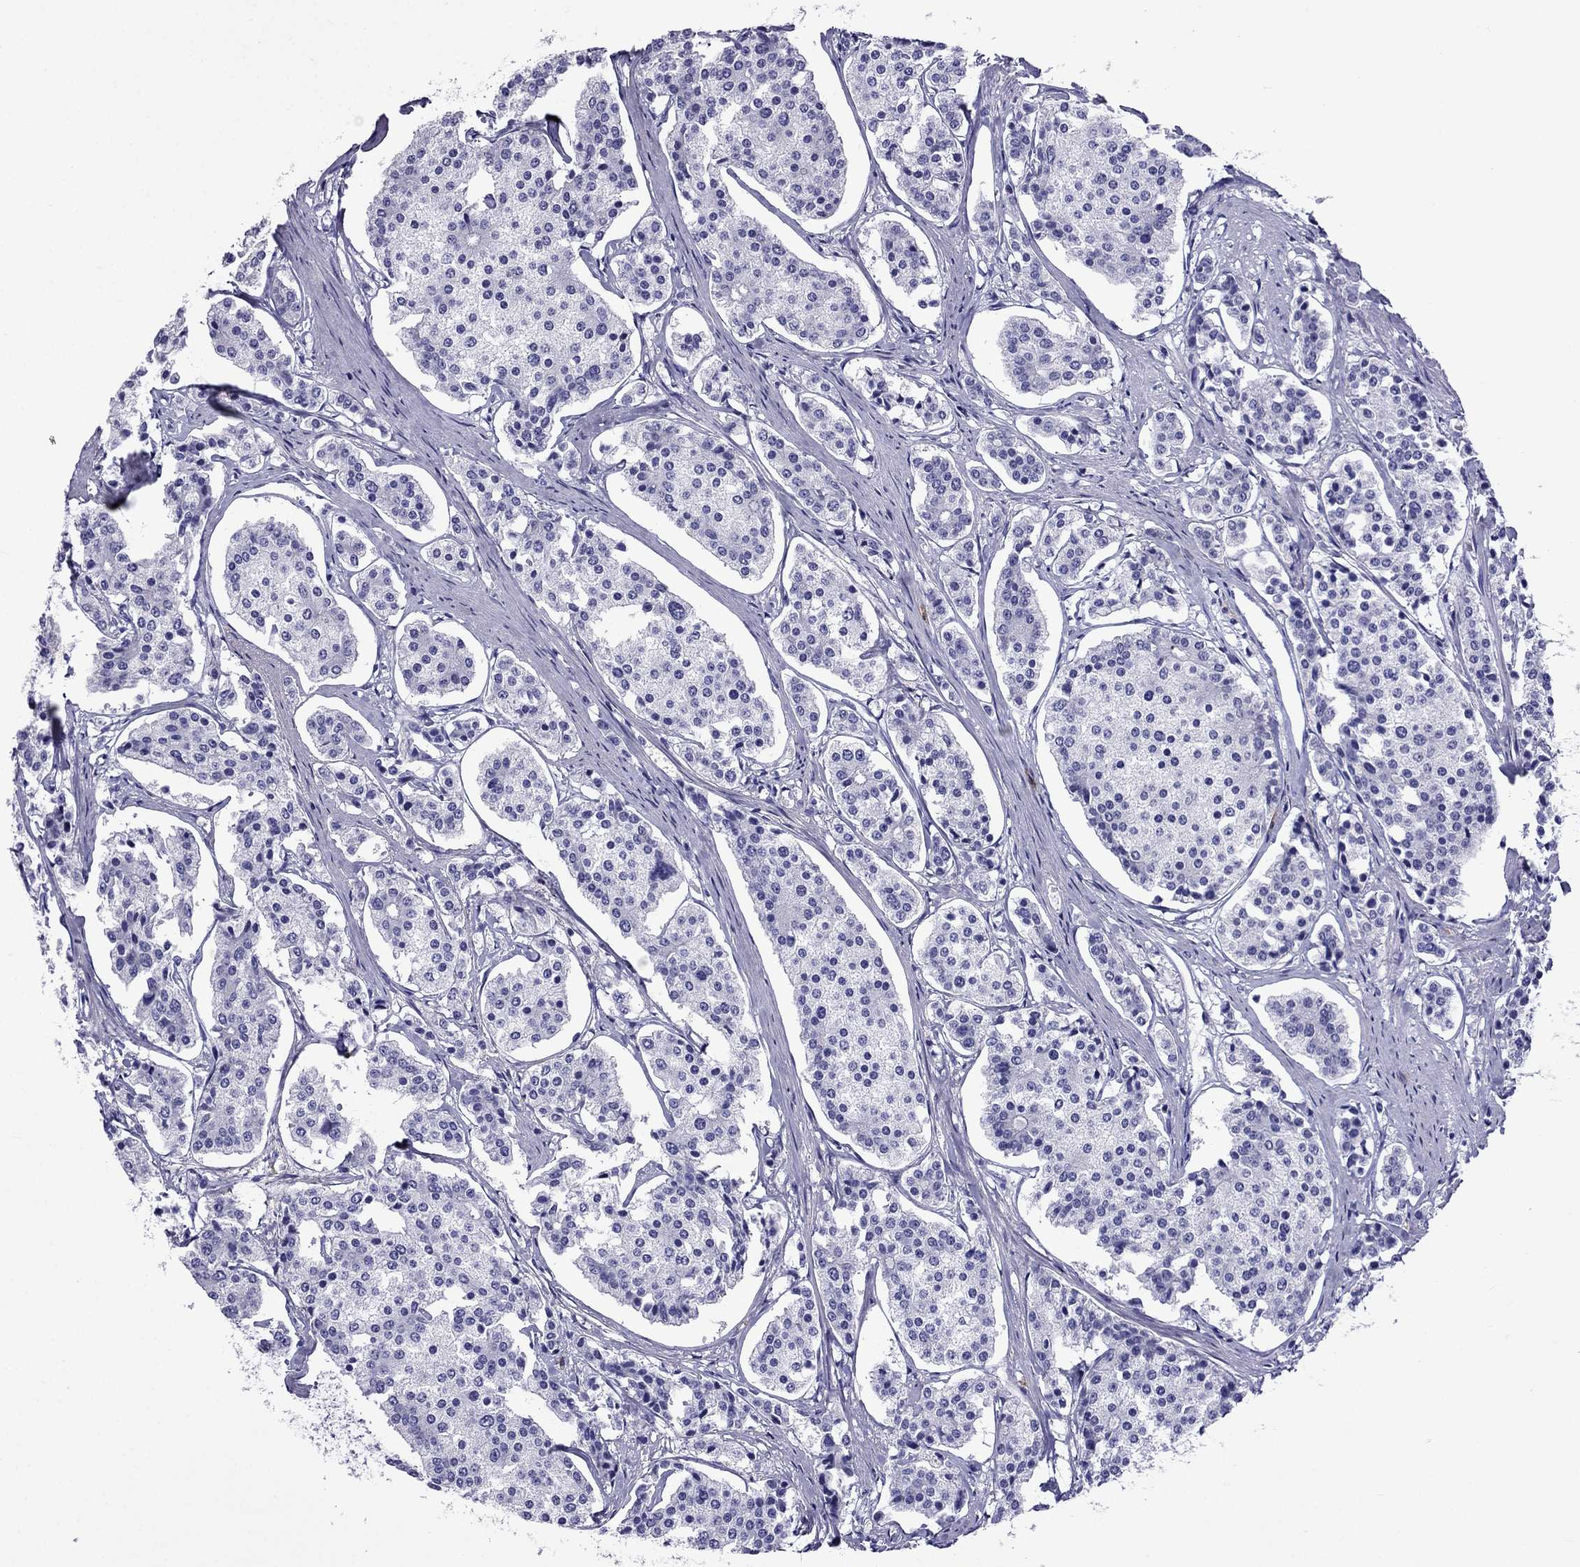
{"staining": {"intensity": "negative", "quantity": "none", "location": "none"}, "tissue": "carcinoid", "cell_type": "Tumor cells", "image_type": "cancer", "snomed": [{"axis": "morphology", "description": "Carcinoid, malignant, NOS"}, {"axis": "topography", "description": "Small intestine"}], "caption": "DAB (3,3'-diaminobenzidine) immunohistochemical staining of malignant carcinoid displays no significant staining in tumor cells. (Stains: DAB immunohistochemistry (IHC) with hematoxylin counter stain, Microscopy: brightfield microscopy at high magnification).", "gene": "ARR3", "patient": {"sex": "female", "age": 65}}